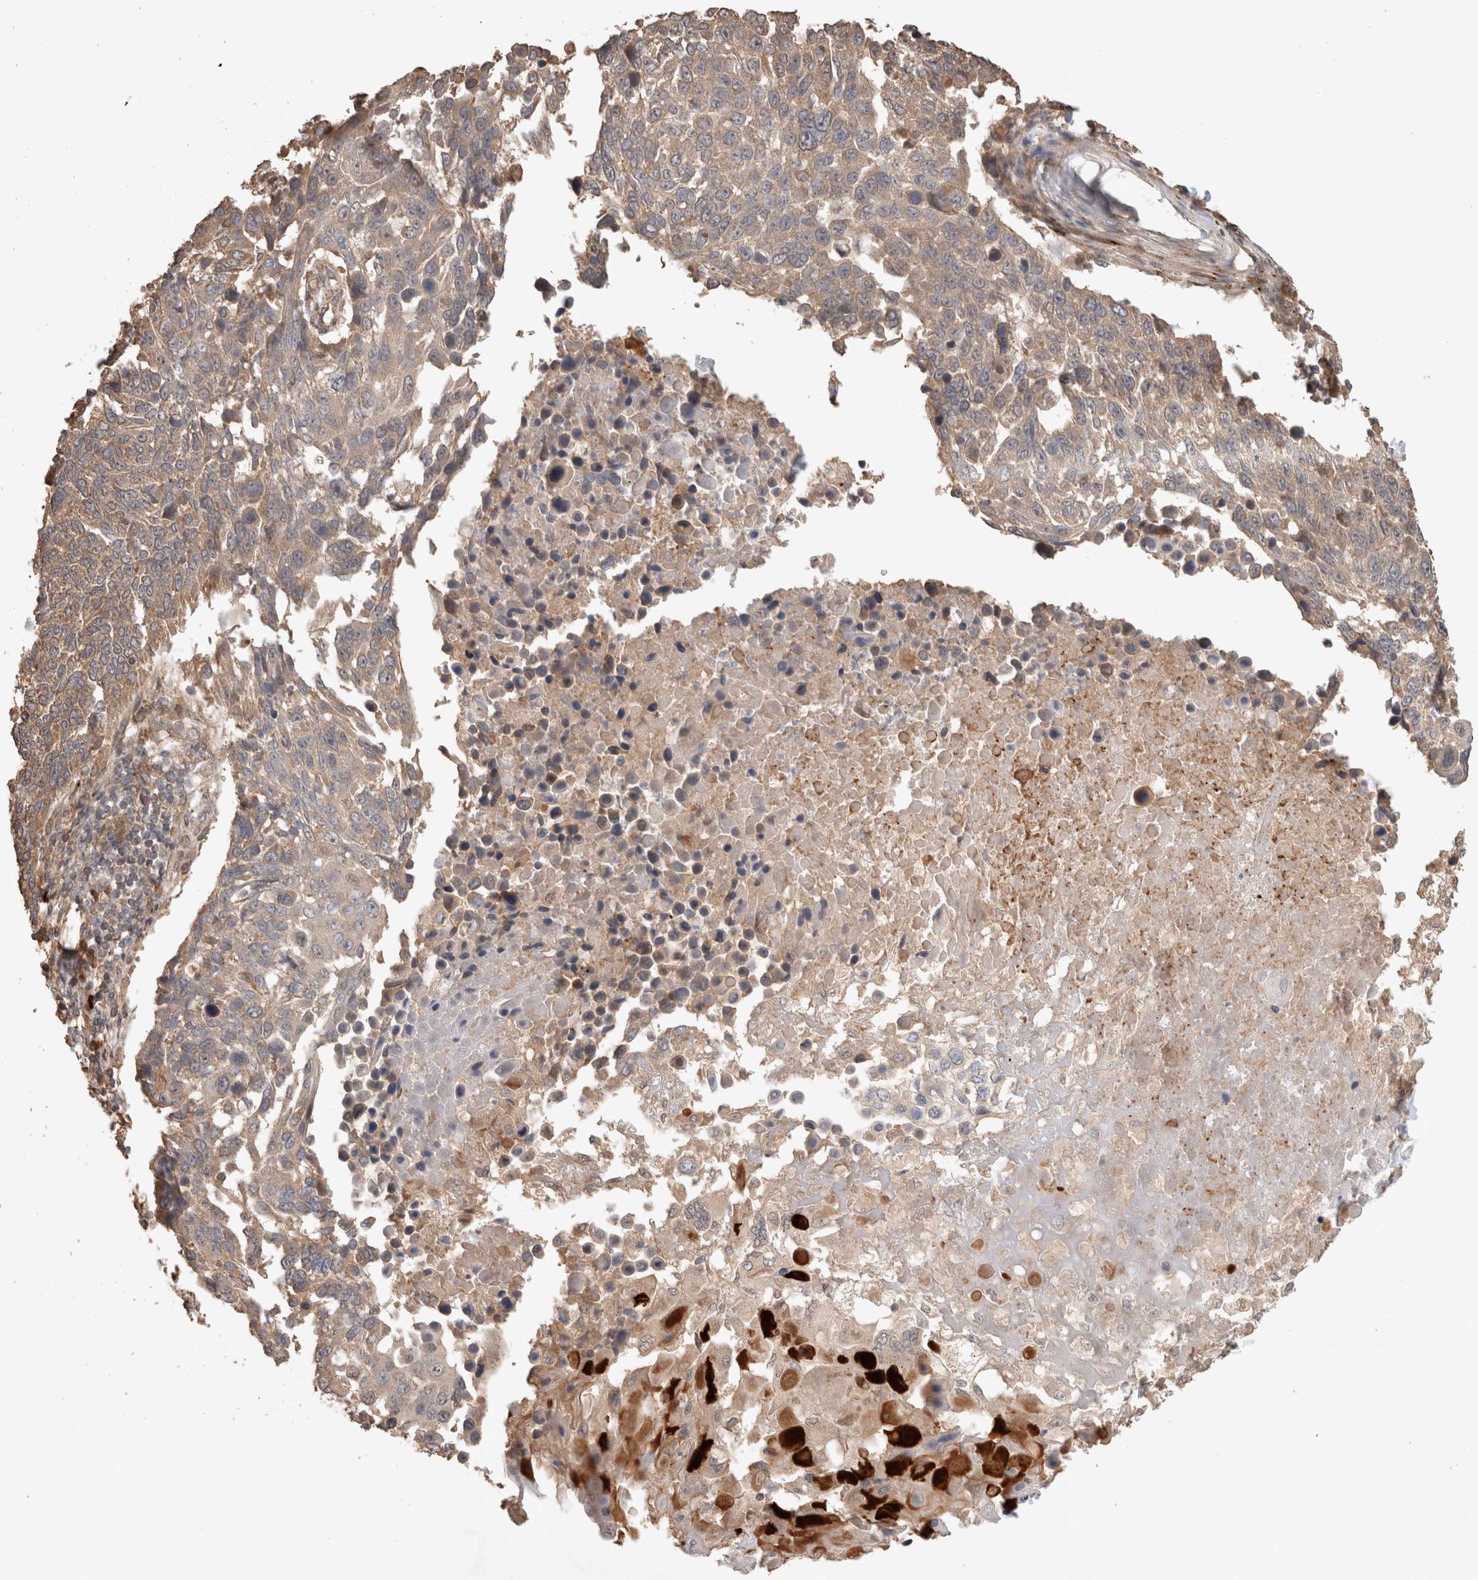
{"staining": {"intensity": "moderate", "quantity": ">75%", "location": "cytoplasmic/membranous"}, "tissue": "lung cancer", "cell_type": "Tumor cells", "image_type": "cancer", "snomed": [{"axis": "morphology", "description": "Squamous cell carcinoma, NOS"}, {"axis": "topography", "description": "Lung"}], "caption": "A micrograph of lung cancer (squamous cell carcinoma) stained for a protein shows moderate cytoplasmic/membranous brown staining in tumor cells.", "gene": "HROB", "patient": {"sex": "male", "age": 66}}